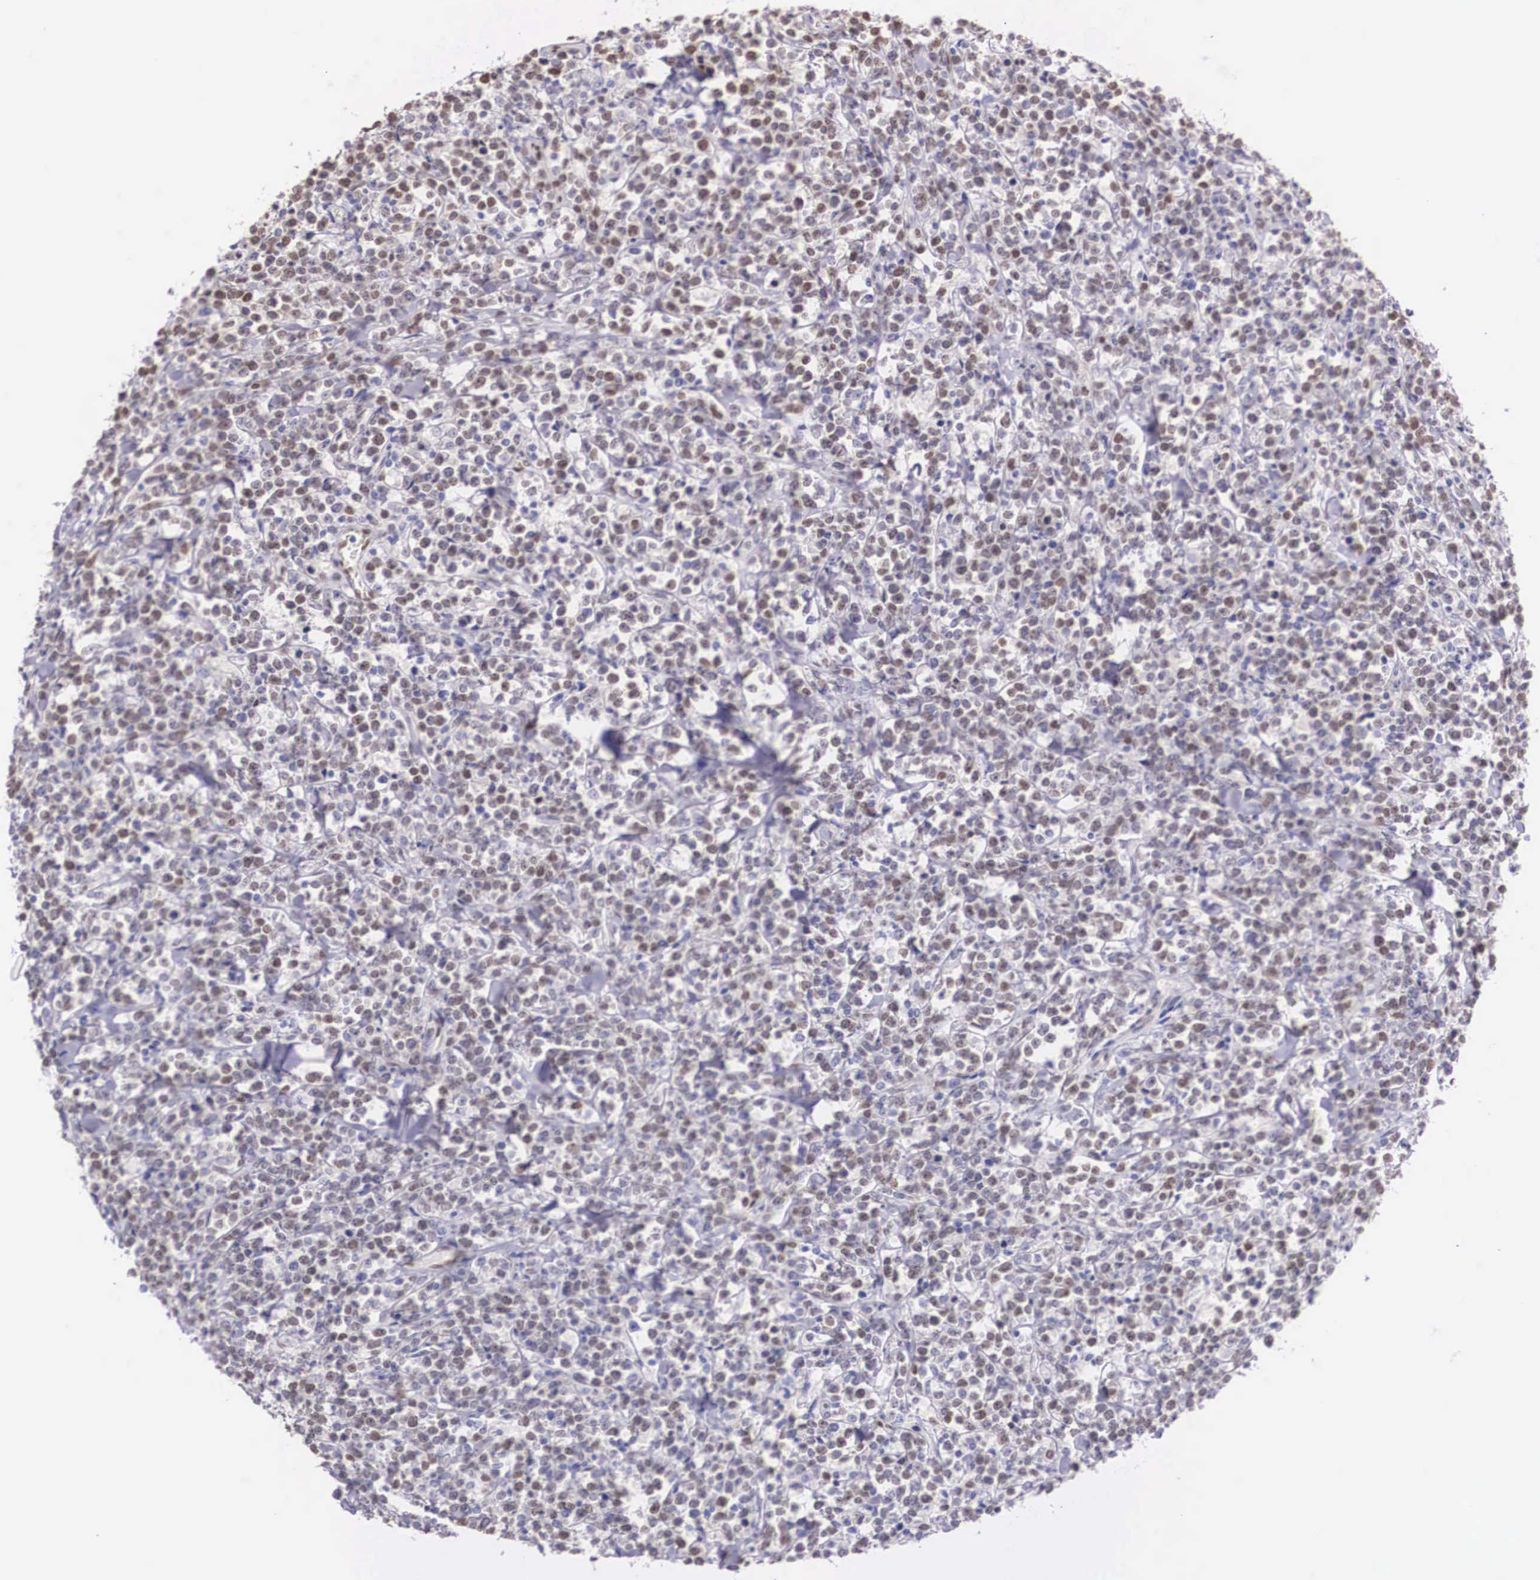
{"staining": {"intensity": "weak", "quantity": "25%-75%", "location": "nuclear"}, "tissue": "lymphoma", "cell_type": "Tumor cells", "image_type": "cancer", "snomed": [{"axis": "morphology", "description": "Malignant lymphoma, non-Hodgkin's type, High grade"}, {"axis": "topography", "description": "Small intestine"}, {"axis": "topography", "description": "Colon"}], "caption": "About 25%-75% of tumor cells in lymphoma display weak nuclear protein positivity as visualized by brown immunohistochemical staining.", "gene": "HMGN5", "patient": {"sex": "male", "age": 8}}